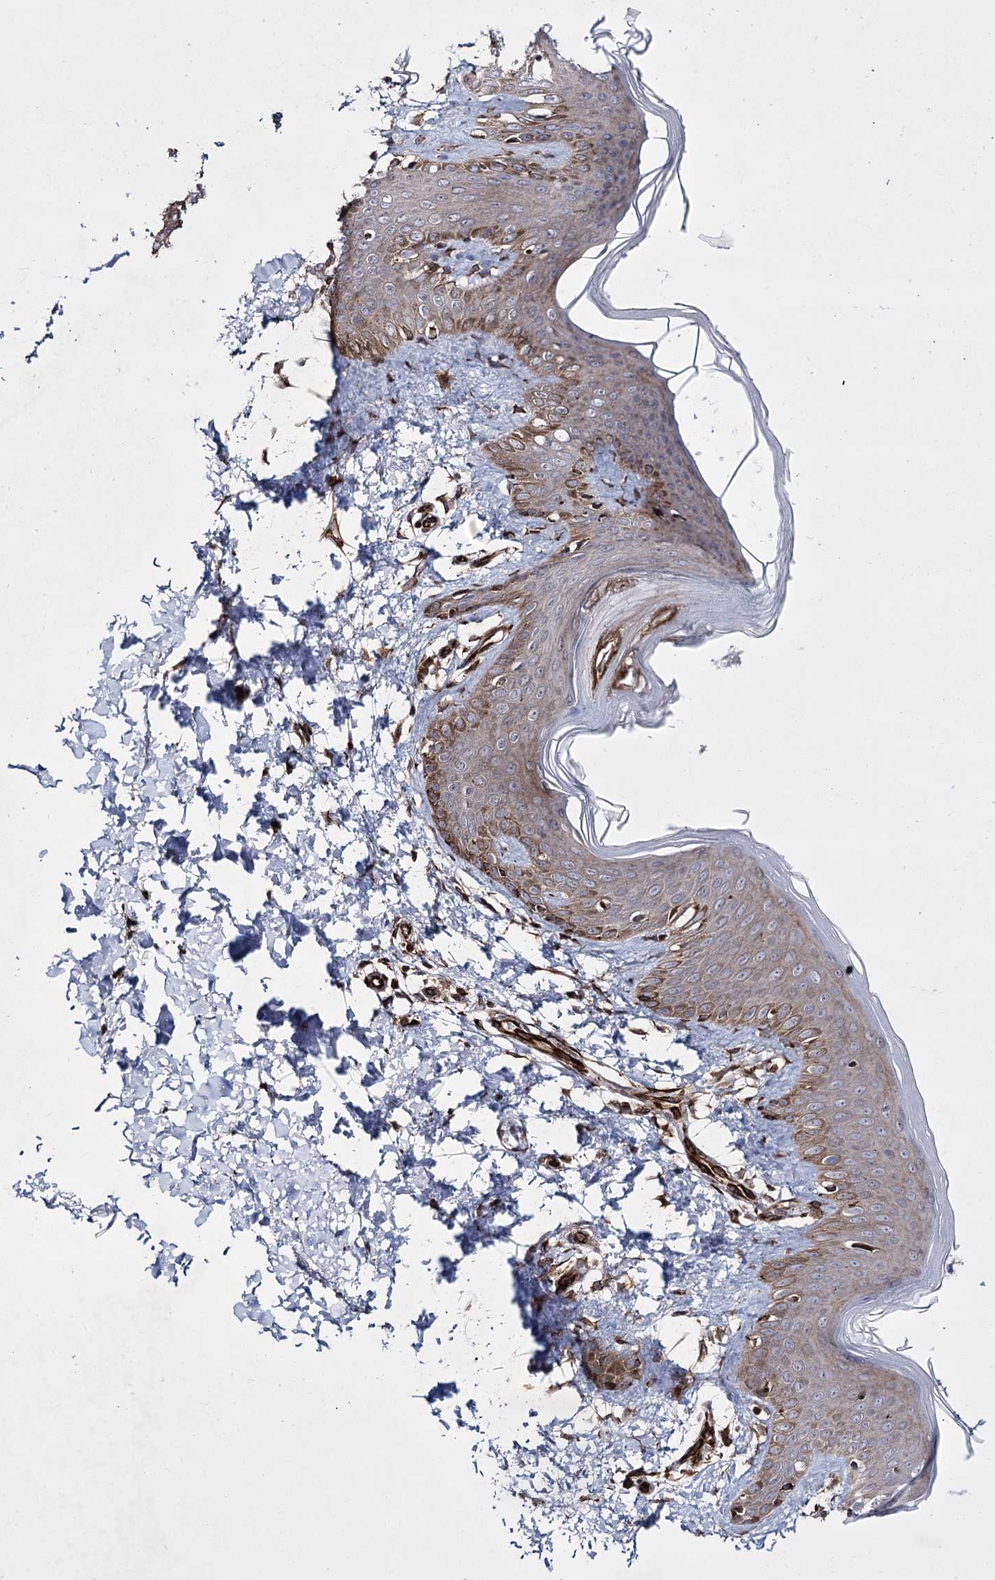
{"staining": {"intensity": "strong", "quantity": ">75%", "location": "cytoplasmic/membranous"}, "tissue": "skin", "cell_type": "Fibroblasts", "image_type": "normal", "snomed": [{"axis": "morphology", "description": "Normal tissue, NOS"}, {"axis": "topography", "description": "Skin"}], "caption": "A high-resolution micrograph shows IHC staining of benign skin, which shows strong cytoplasmic/membranous expression in about >75% of fibroblasts.", "gene": "HECTD2", "patient": {"sex": "male", "age": 36}}